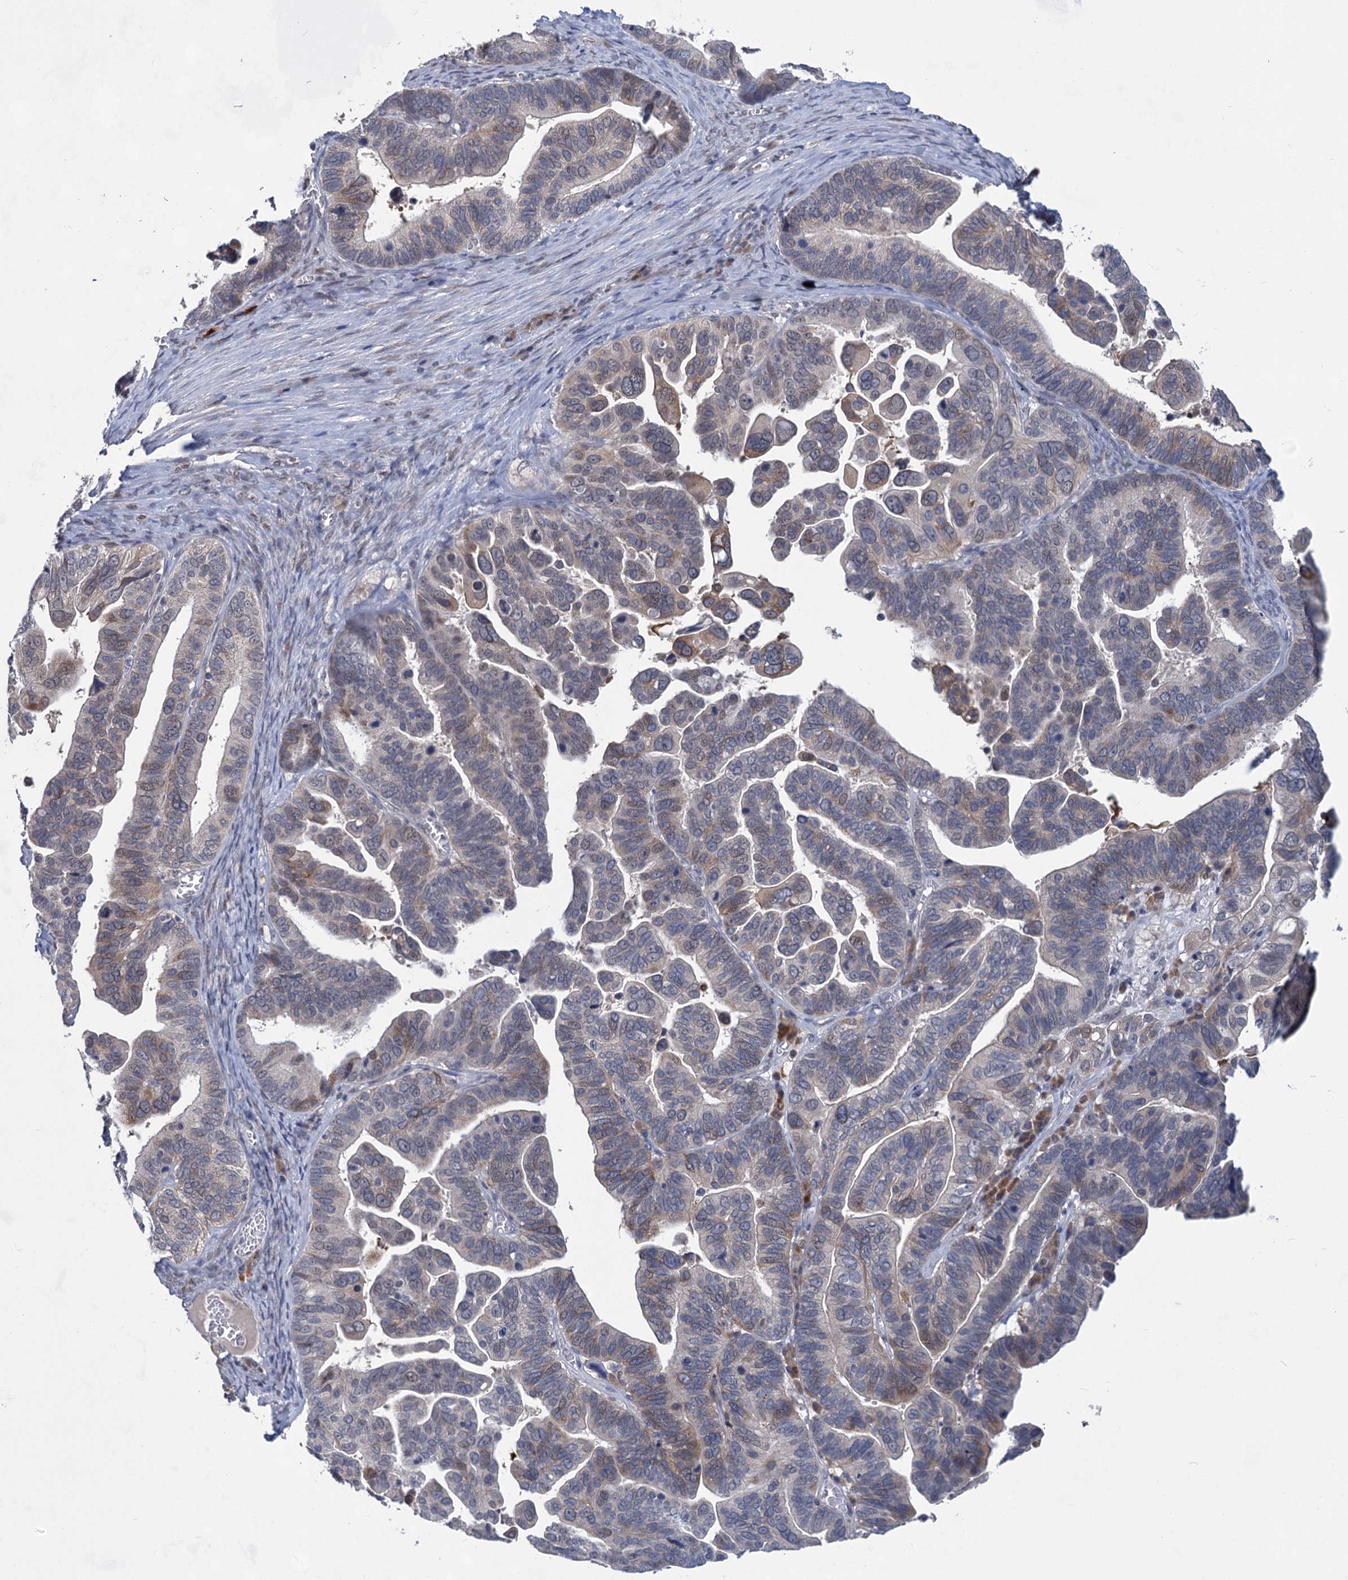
{"staining": {"intensity": "moderate", "quantity": "<25%", "location": "cytoplasmic/membranous"}, "tissue": "ovarian cancer", "cell_type": "Tumor cells", "image_type": "cancer", "snomed": [{"axis": "morphology", "description": "Cystadenocarcinoma, serous, NOS"}, {"axis": "topography", "description": "Ovary"}], "caption": "Protein expression by immunohistochemistry reveals moderate cytoplasmic/membranous staining in approximately <25% of tumor cells in ovarian cancer (serous cystadenocarcinoma). (DAB IHC, brown staining for protein, blue staining for nuclei).", "gene": "TTC17", "patient": {"sex": "female", "age": 56}}